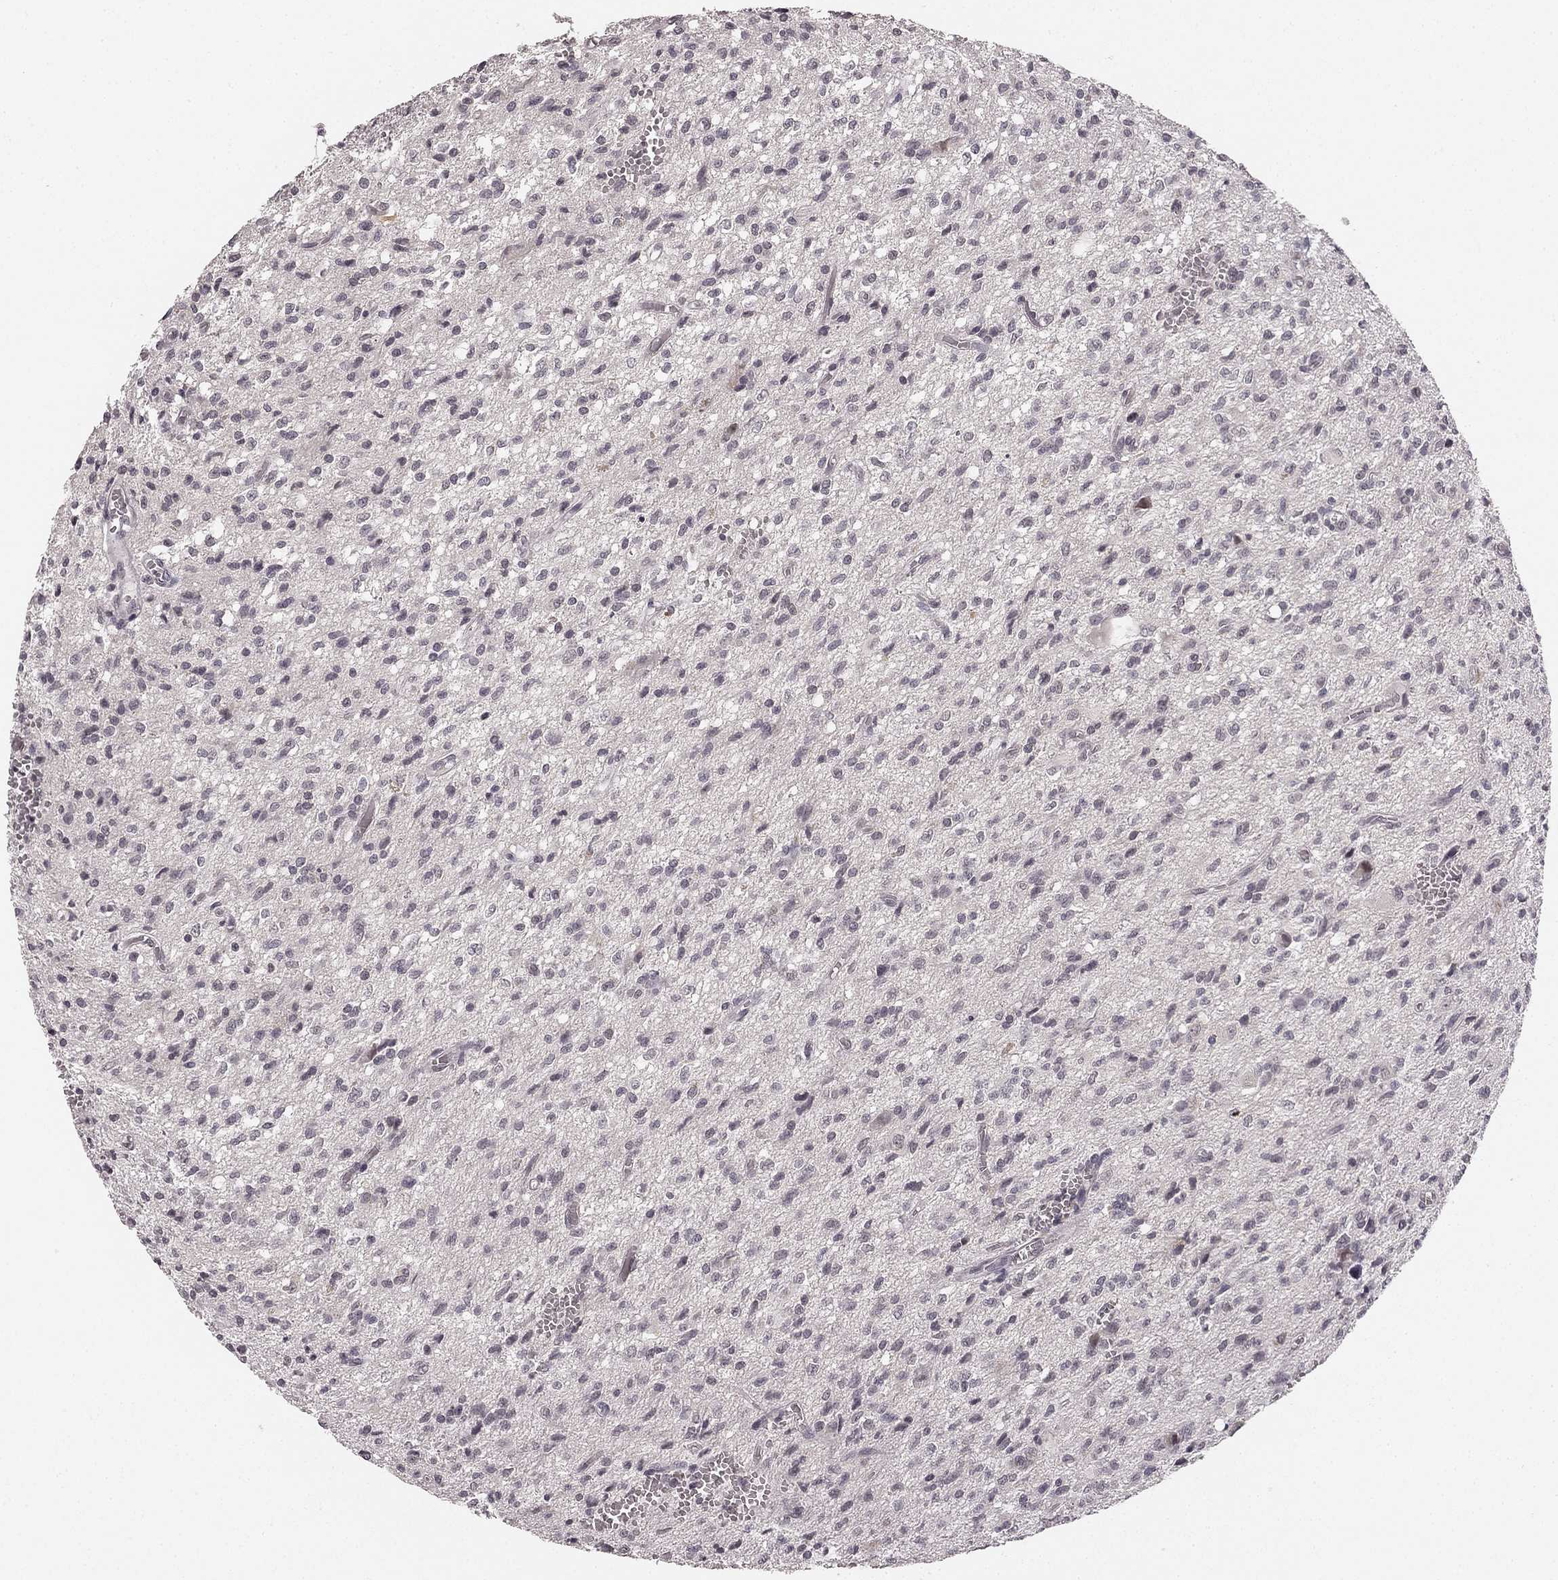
{"staining": {"intensity": "negative", "quantity": "none", "location": "none"}, "tissue": "glioma", "cell_type": "Tumor cells", "image_type": "cancer", "snomed": [{"axis": "morphology", "description": "Glioma, malignant, Low grade"}, {"axis": "topography", "description": "Brain"}], "caption": "Immunohistochemistry (IHC) of glioma shows no expression in tumor cells.", "gene": "HCN4", "patient": {"sex": "male", "age": 64}}